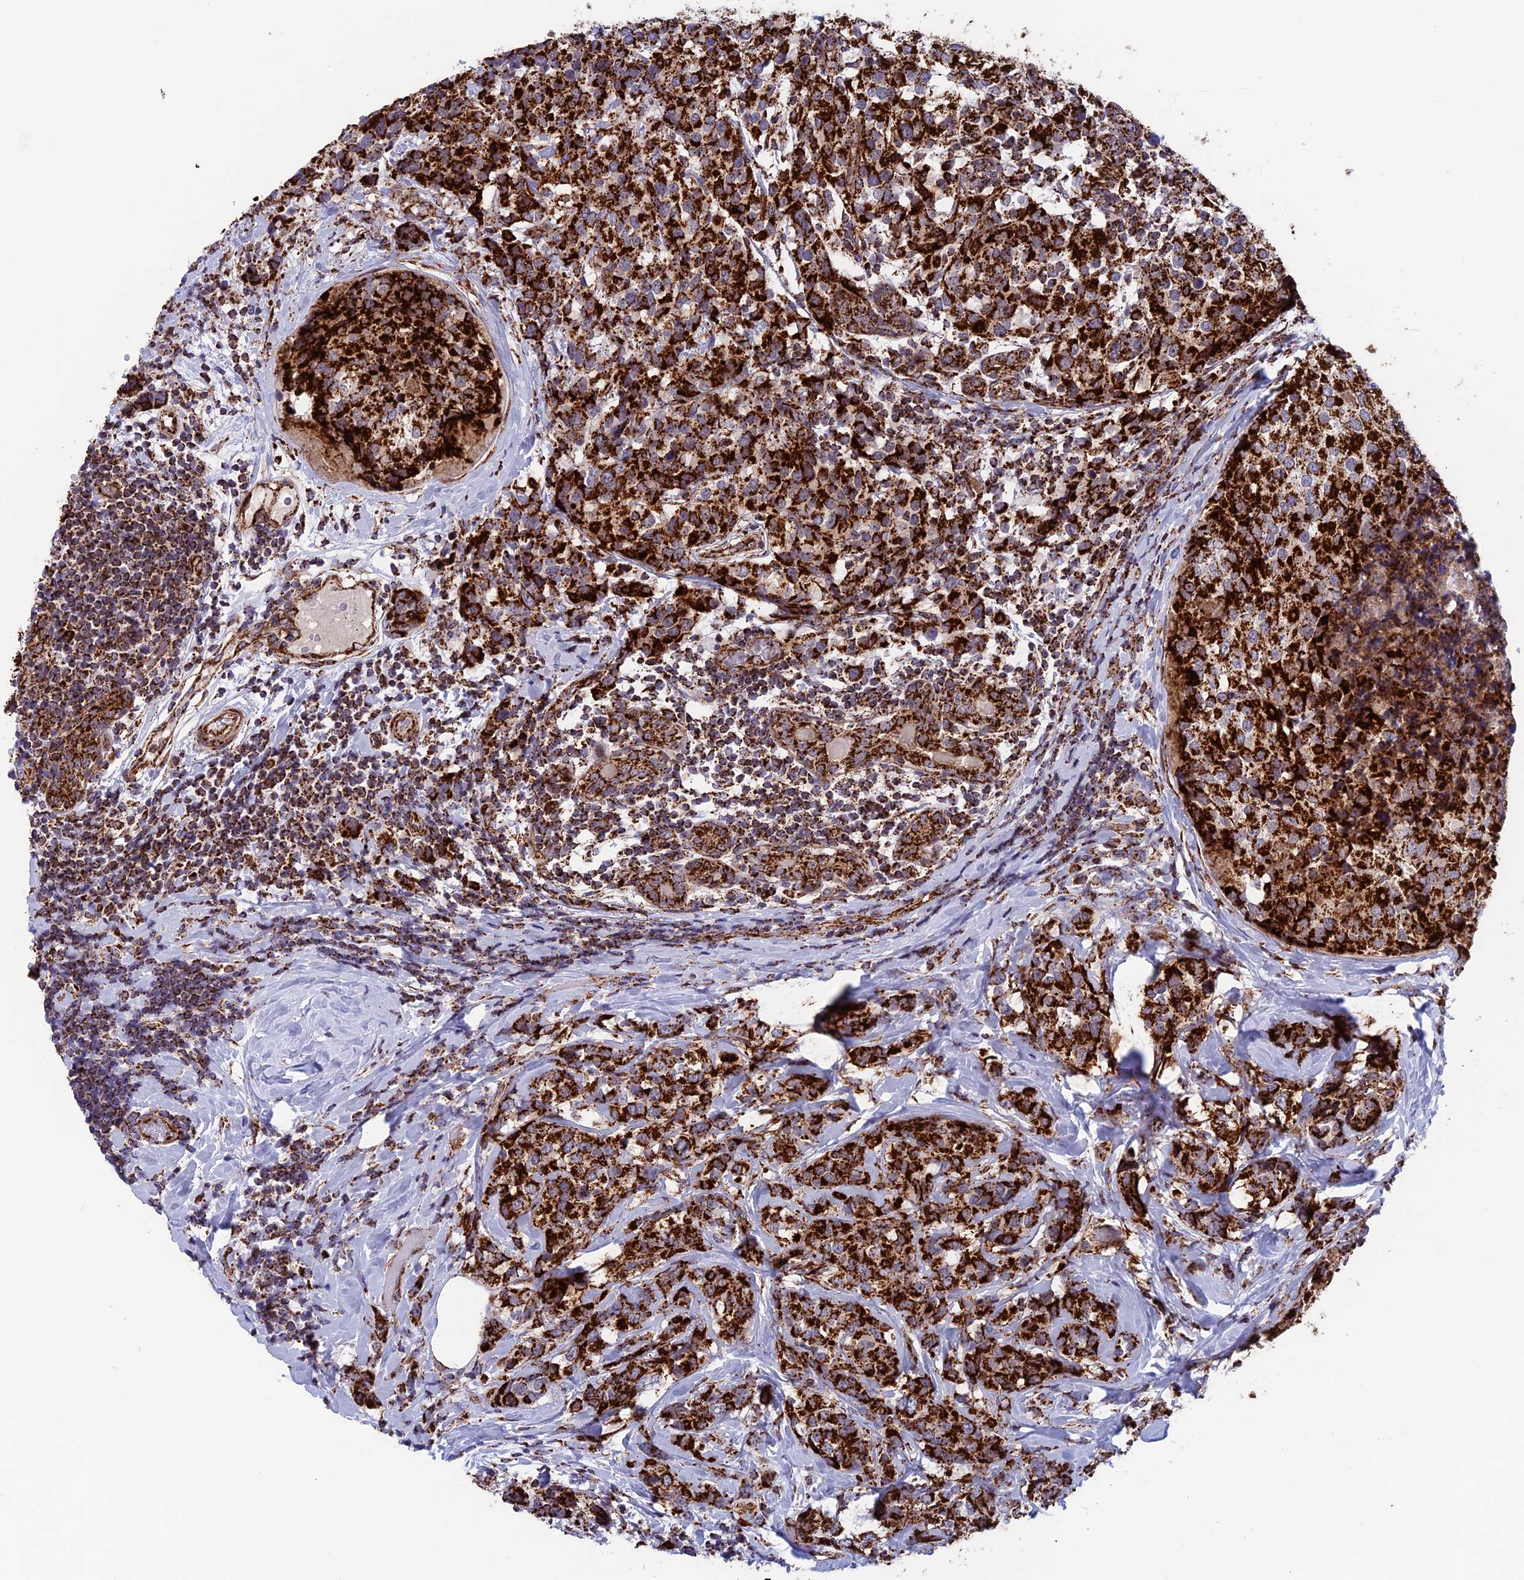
{"staining": {"intensity": "strong", "quantity": ">75%", "location": "cytoplasmic/membranous"}, "tissue": "breast cancer", "cell_type": "Tumor cells", "image_type": "cancer", "snomed": [{"axis": "morphology", "description": "Lobular carcinoma"}, {"axis": "topography", "description": "Breast"}], "caption": "The image shows a brown stain indicating the presence of a protein in the cytoplasmic/membranous of tumor cells in lobular carcinoma (breast). The protein of interest is stained brown, and the nuclei are stained in blue (DAB (3,3'-diaminobenzidine) IHC with brightfield microscopy, high magnification).", "gene": "MRPS18B", "patient": {"sex": "female", "age": 59}}